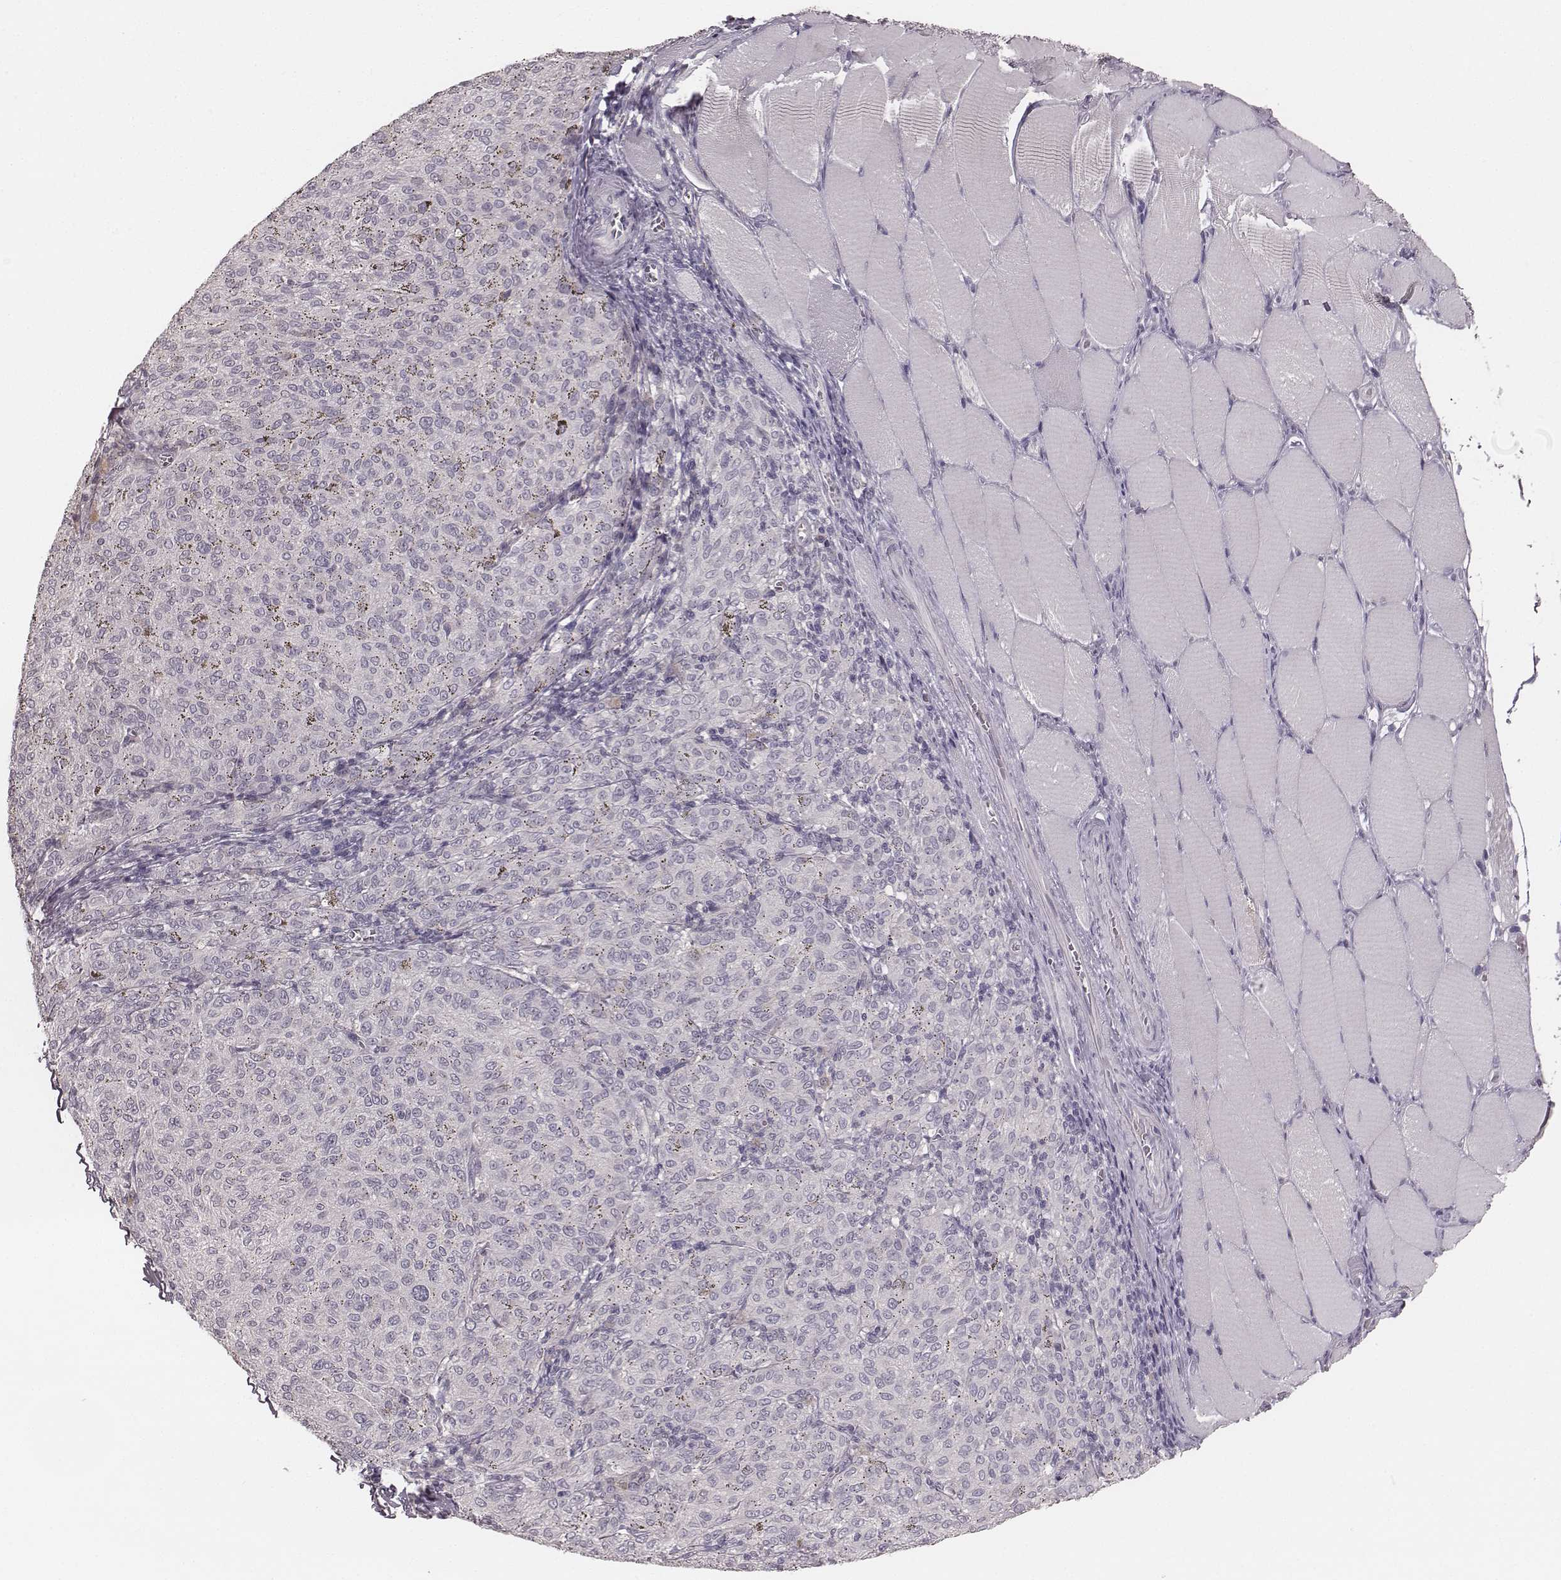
{"staining": {"intensity": "negative", "quantity": "none", "location": "none"}, "tissue": "melanoma", "cell_type": "Tumor cells", "image_type": "cancer", "snomed": [{"axis": "morphology", "description": "Malignant melanoma, NOS"}, {"axis": "topography", "description": "Skin"}], "caption": "An image of human malignant melanoma is negative for staining in tumor cells. Nuclei are stained in blue.", "gene": "LY6K", "patient": {"sex": "female", "age": 72}}